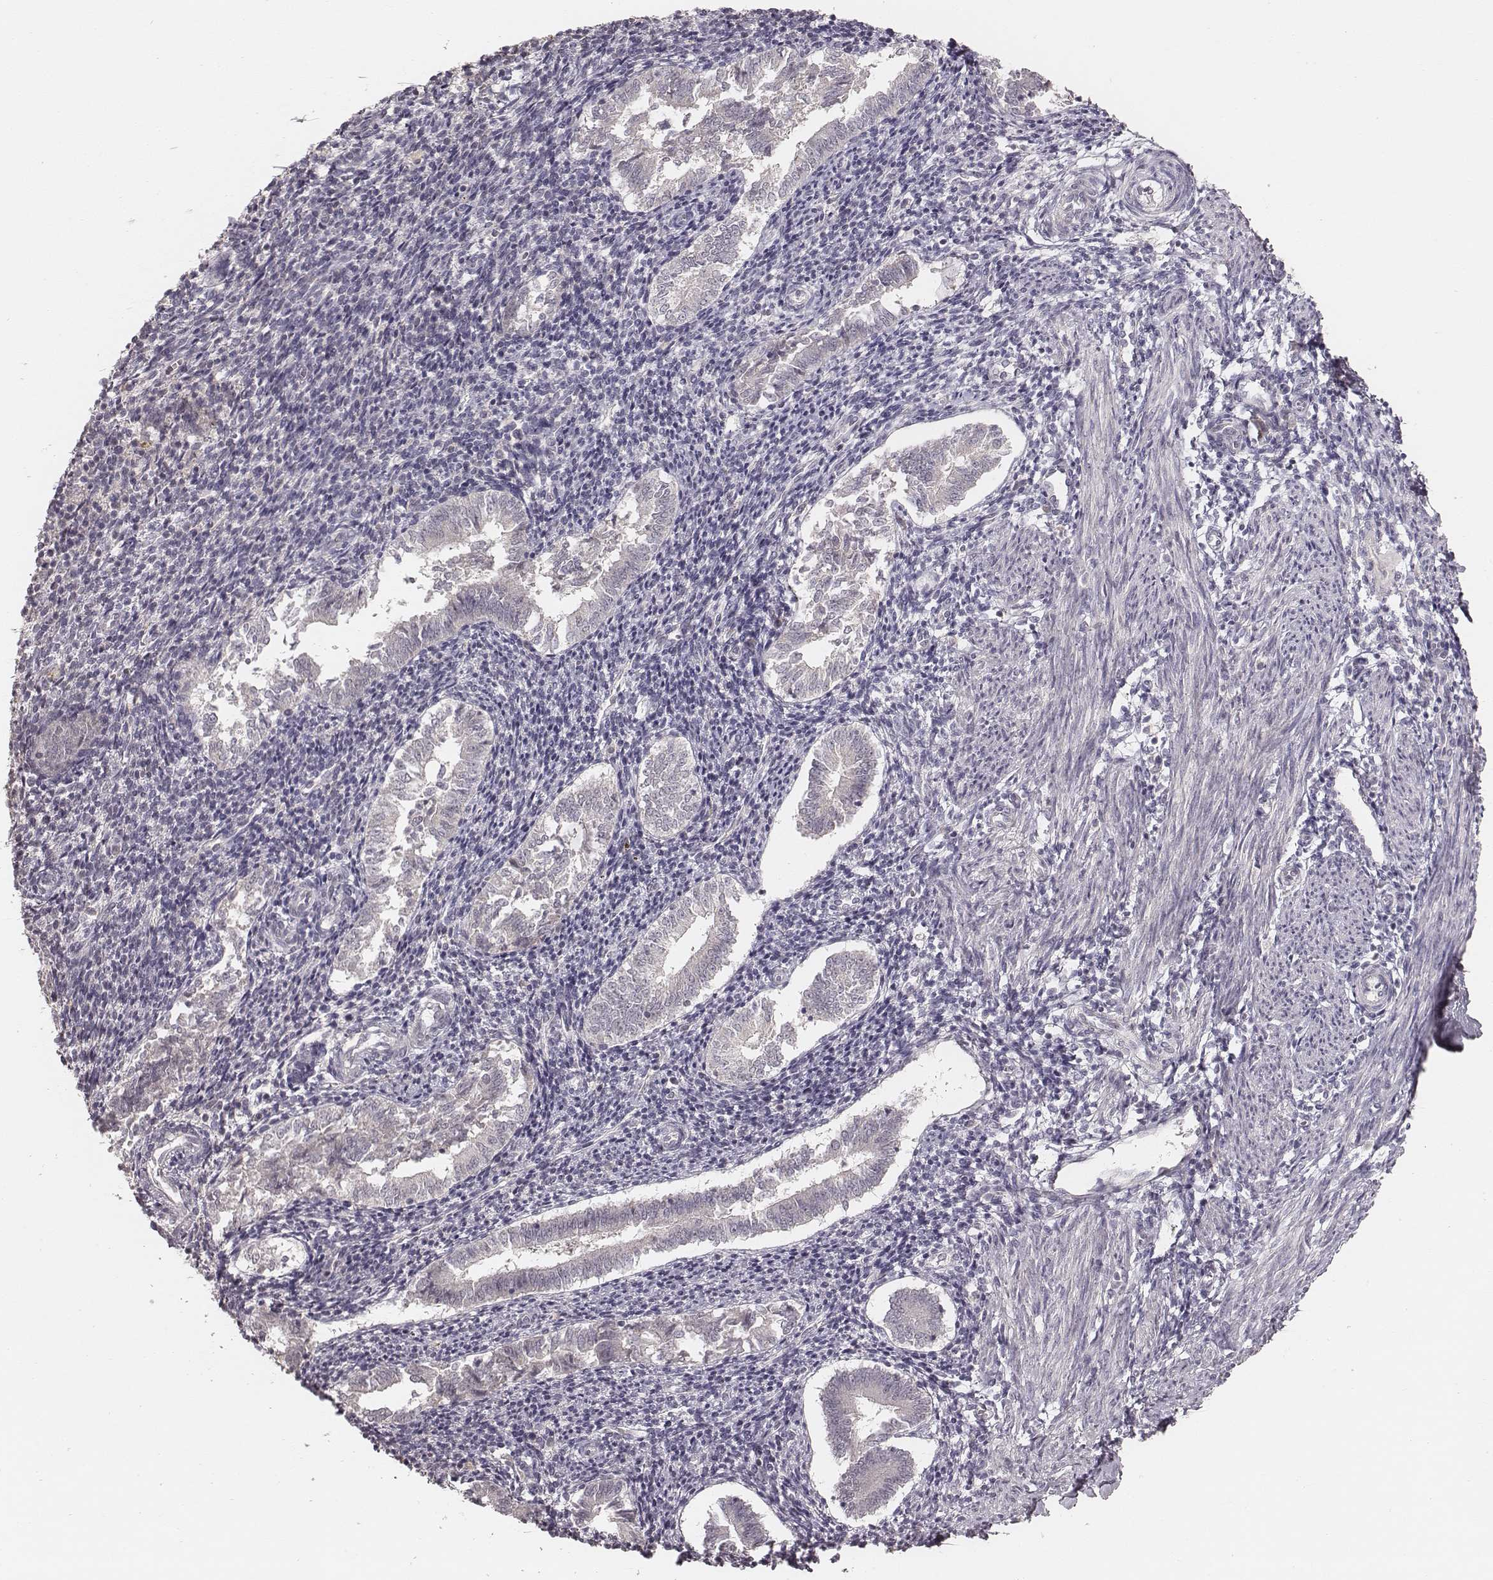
{"staining": {"intensity": "negative", "quantity": "none", "location": "none"}, "tissue": "endometrium", "cell_type": "Cells in endometrial stroma", "image_type": "normal", "snomed": [{"axis": "morphology", "description": "Normal tissue, NOS"}, {"axis": "topography", "description": "Endometrium"}], "caption": "The photomicrograph displays no significant expression in cells in endometrial stroma of endometrium.", "gene": "LY6K", "patient": {"sex": "female", "age": 25}}